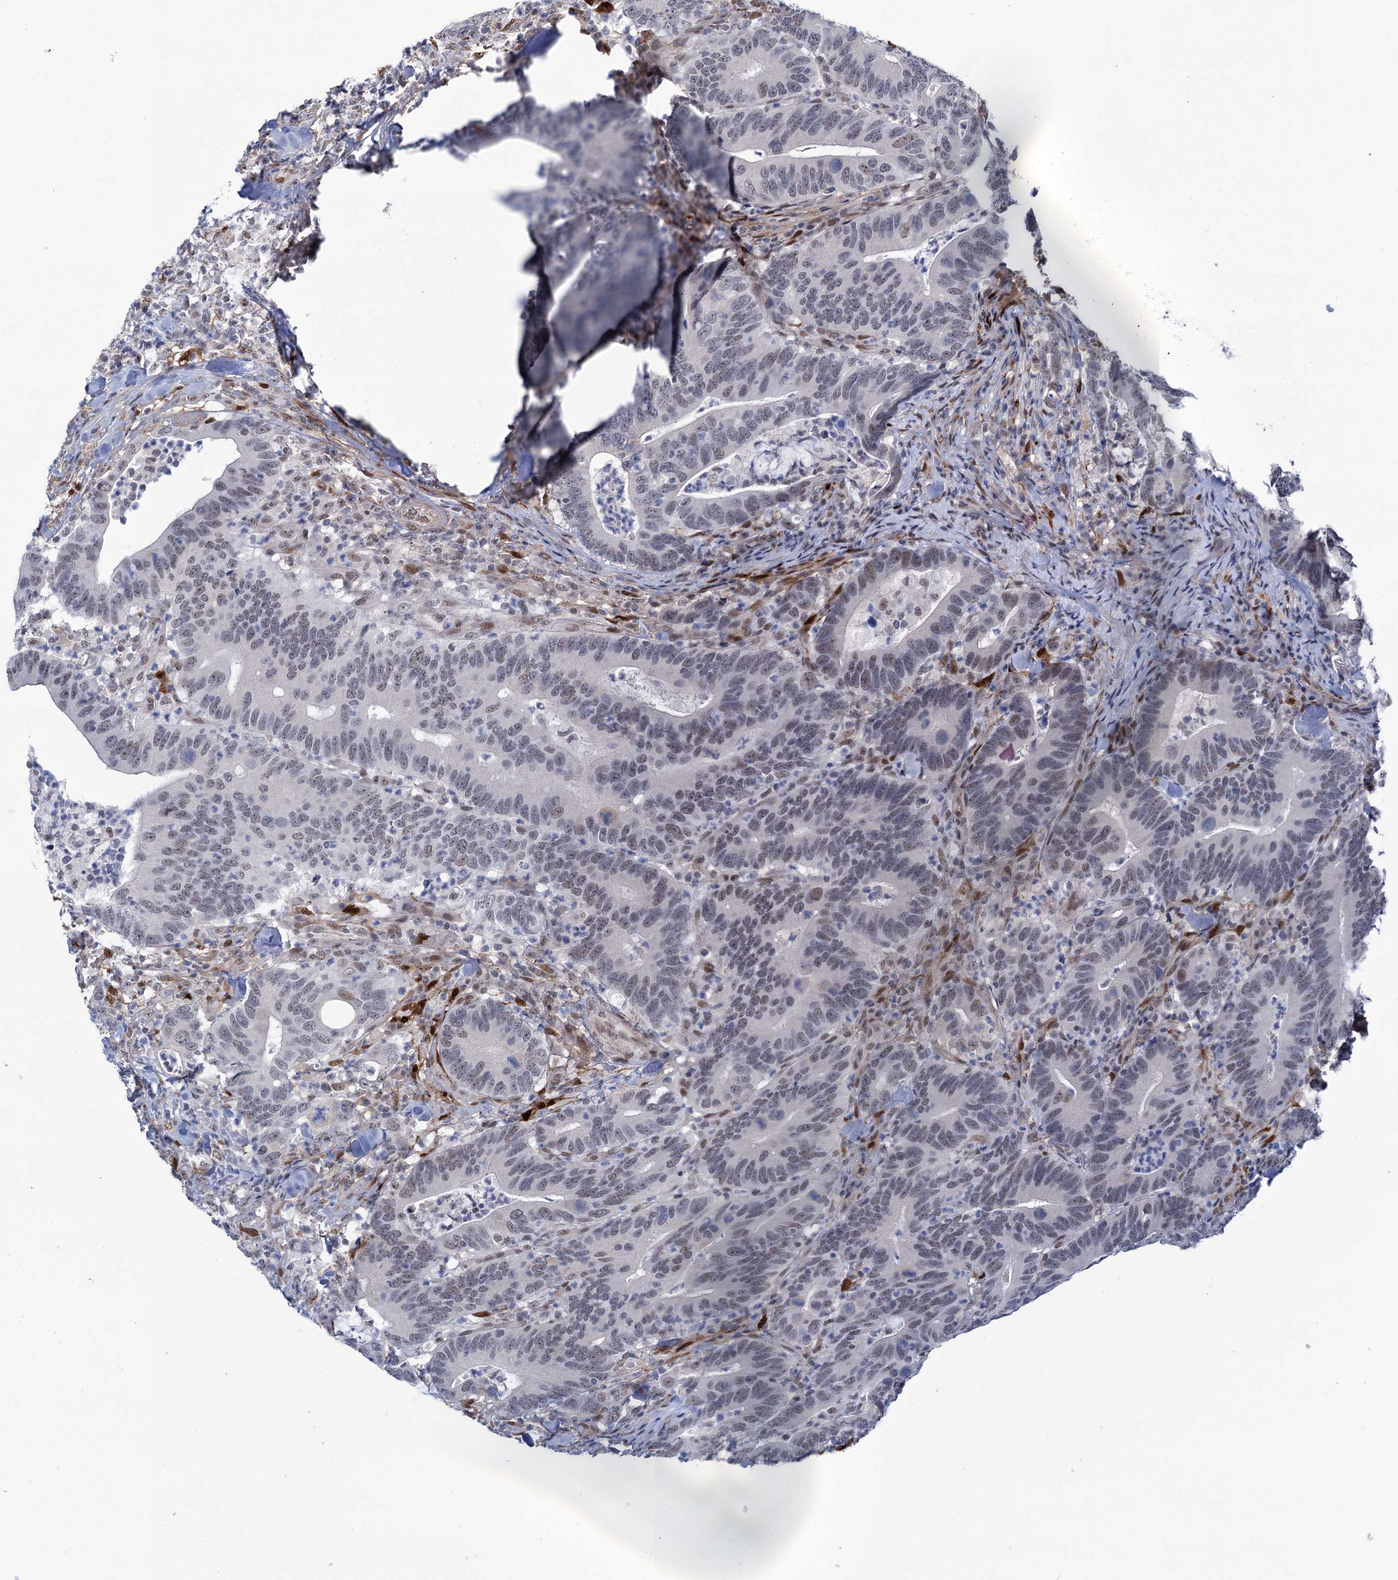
{"staining": {"intensity": "weak", "quantity": "<25%", "location": "nuclear"}, "tissue": "colorectal cancer", "cell_type": "Tumor cells", "image_type": "cancer", "snomed": [{"axis": "morphology", "description": "Adenocarcinoma, NOS"}, {"axis": "topography", "description": "Colon"}], "caption": "IHC image of neoplastic tissue: human colorectal adenocarcinoma stained with DAB (3,3'-diaminobenzidine) reveals no significant protein positivity in tumor cells.", "gene": "FAM53A", "patient": {"sex": "female", "age": 66}}